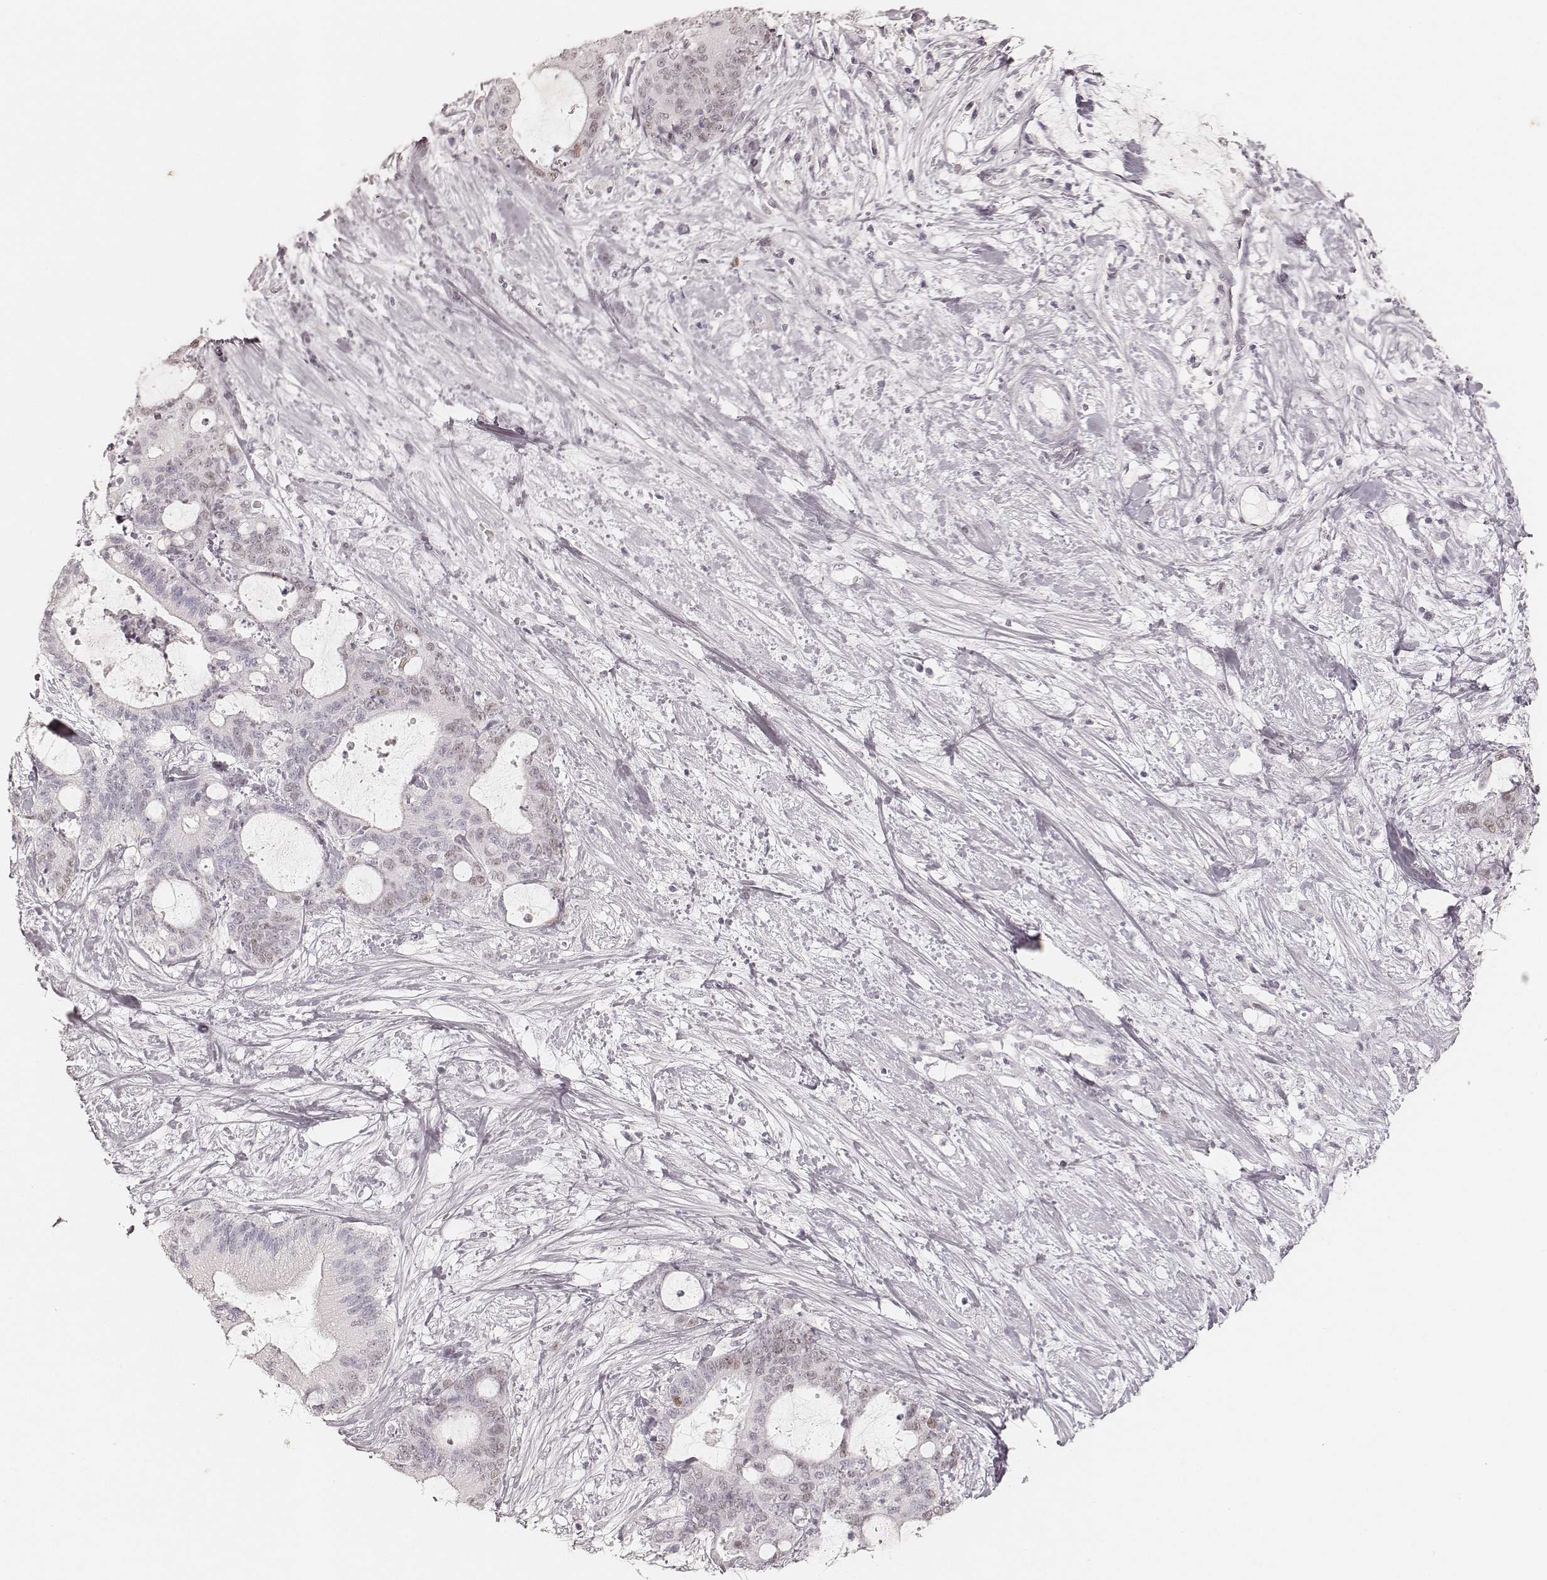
{"staining": {"intensity": "negative", "quantity": "none", "location": "none"}, "tissue": "liver cancer", "cell_type": "Tumor cells", "image_type": "cancer", "snomed": [{"axis": "morphology", "description": "Cholangiocarcinoma"}, {"axis": "topography", "description": "Liver"}], "caption": "Immunohistochemical staining of cholangiocarcinoma (liver) reveals no significant staining in tumor cells. (Brightfield microscopy of DAB (3,3'-diaminobenzidine) IHC at high magnification).", "gene": "TEX37", "patient": {"sex": "female", "age": 73}}